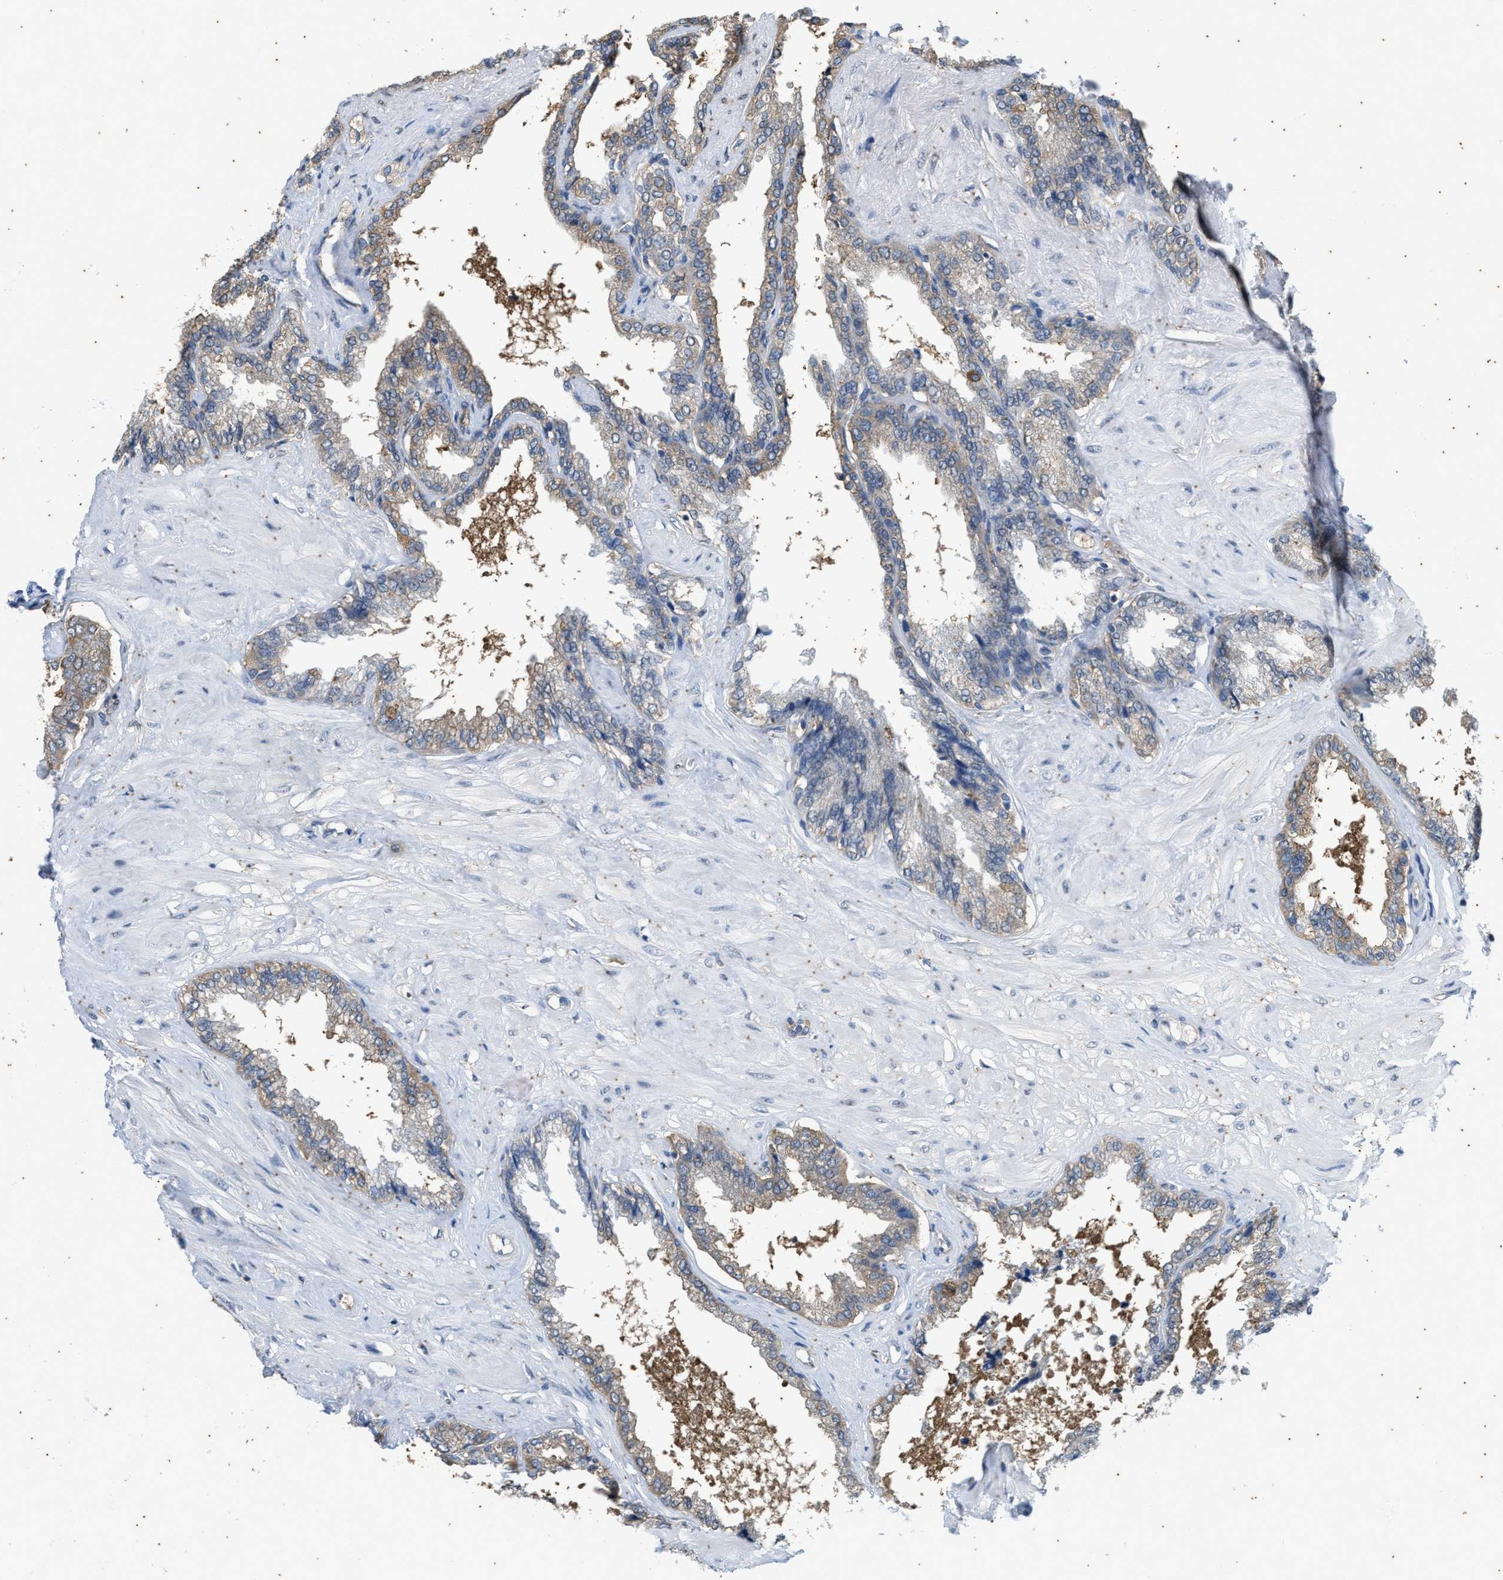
{"staining": {"intensity": "weak", "quantity": "<25%", "location": "cytoplasmic/membranous"}, "tissue": "seminal vesicle", "cell_type": "Glandular cells", "image_type": "normal", "snomed": [{"axis": "morphology", "description": "Normal tissue, NOS"}, {"axis": "topography", "description": "Seminal veicle"}], "caption": "This micrograph is of normal seminal vesicle stained with IHC to label a protein in brown with the nuclei are counter-stained blue. There is no staining in glandular cells. Brightfield microscopy of IHC stained with DAB (brown) and hematoxylin (blue), captured at high magnification.", "gene": "COX19", "patient": {"sex": "male", "age": 46}}